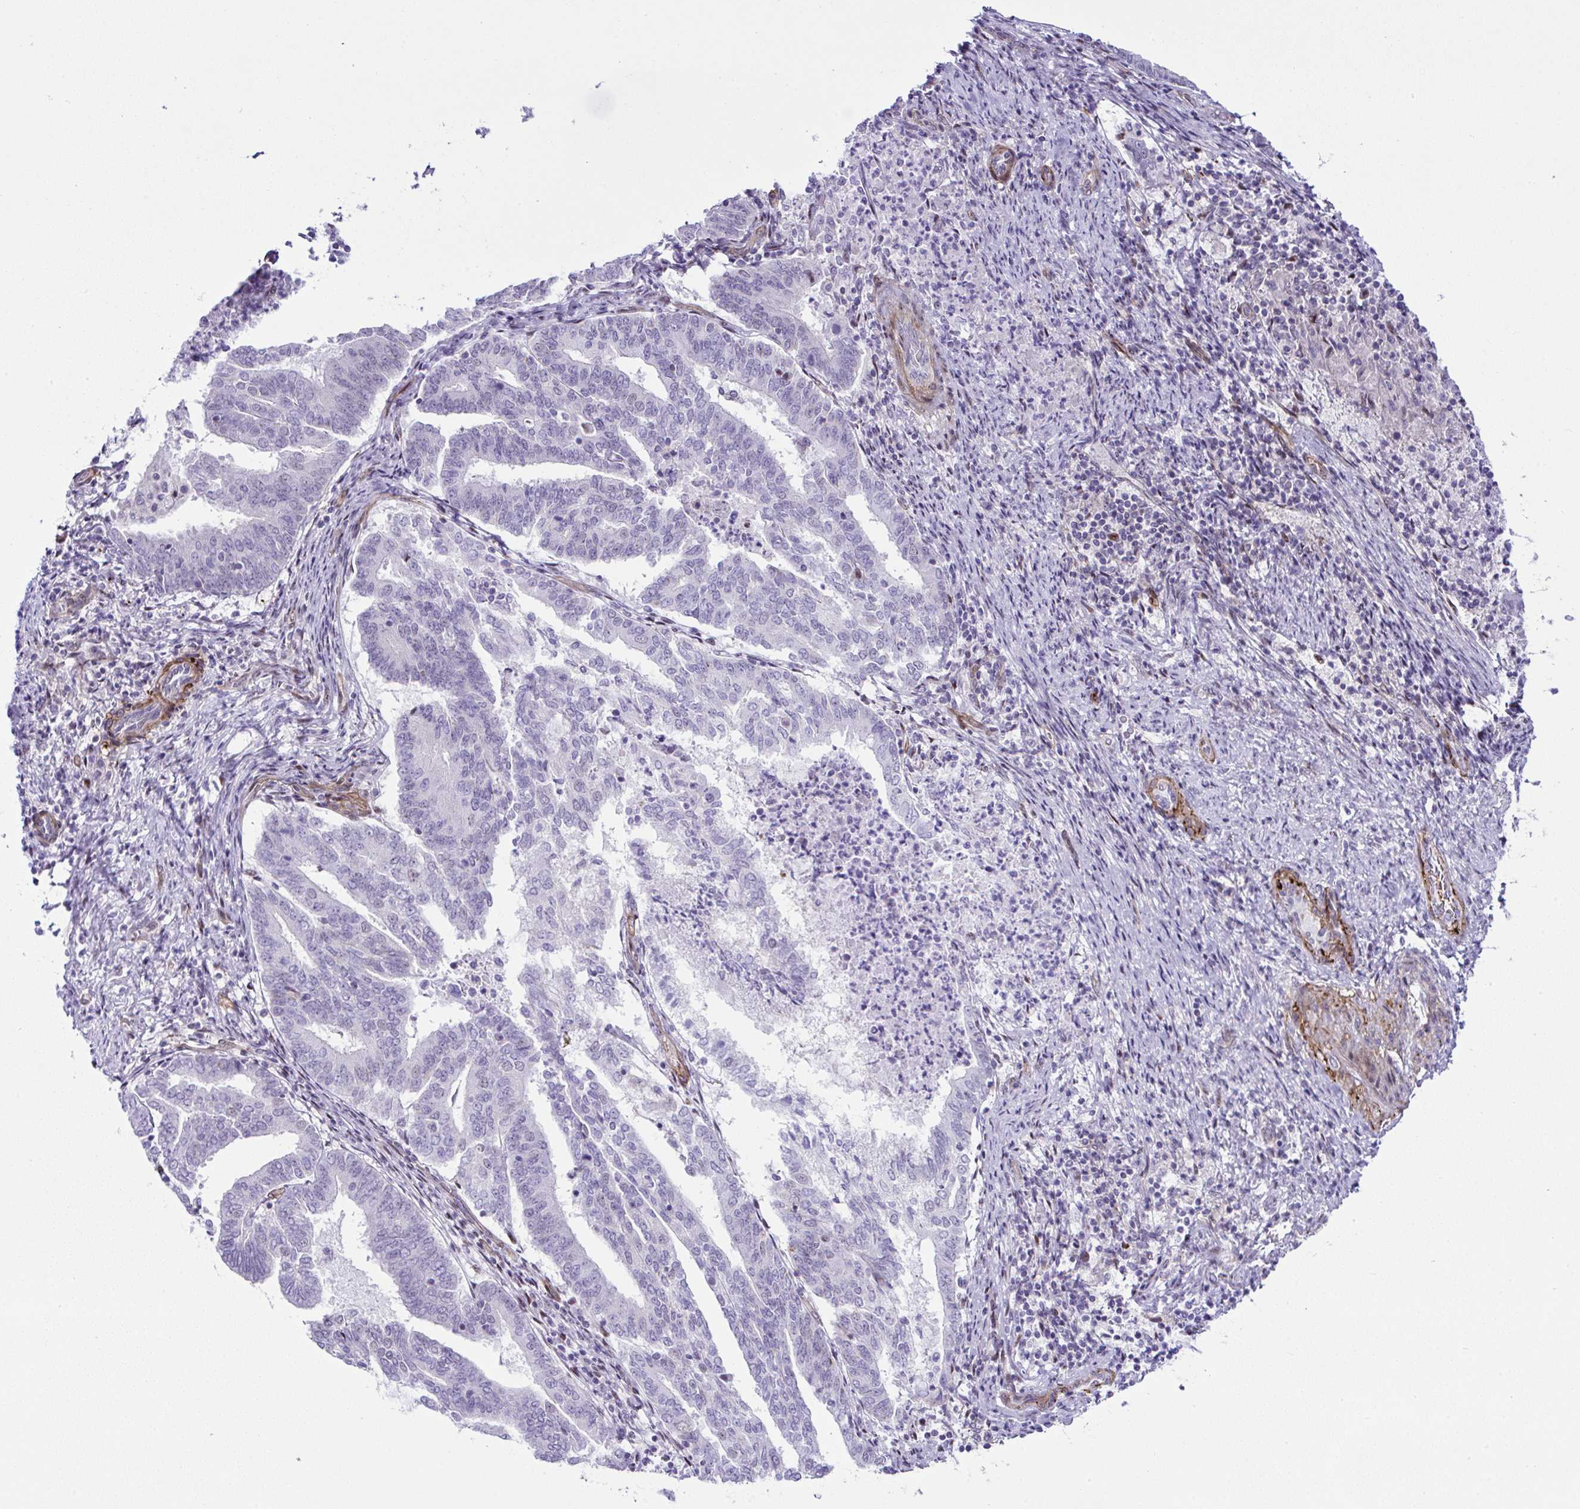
{"staining": {"intensity": "negative", "quantity": "none", "location": "none"}, "tissue": "endometrial cancer", "cell_type": "Tumor cells", "image_type": "cancer", "snomed": [{"axis": "morphology", "description": "Adenocarcinoma, NOS"}, {"axis": "topography", "description": "Endometrium"}], "caption": "A high-resolution histopathology image shows IHC staining of endometrial cancer (adenocarcinoma), which demonstrates no significant expression in tumor cells. The staining was performed using DAB (3,3'-diaminobenzidine) to visualize the protein expression in brown, while the nuclei were stained in blue with hematoxylin (Magnification: 20x).", "gene": "FBXO34", "patient": {"sex": "female", "age": 80}}